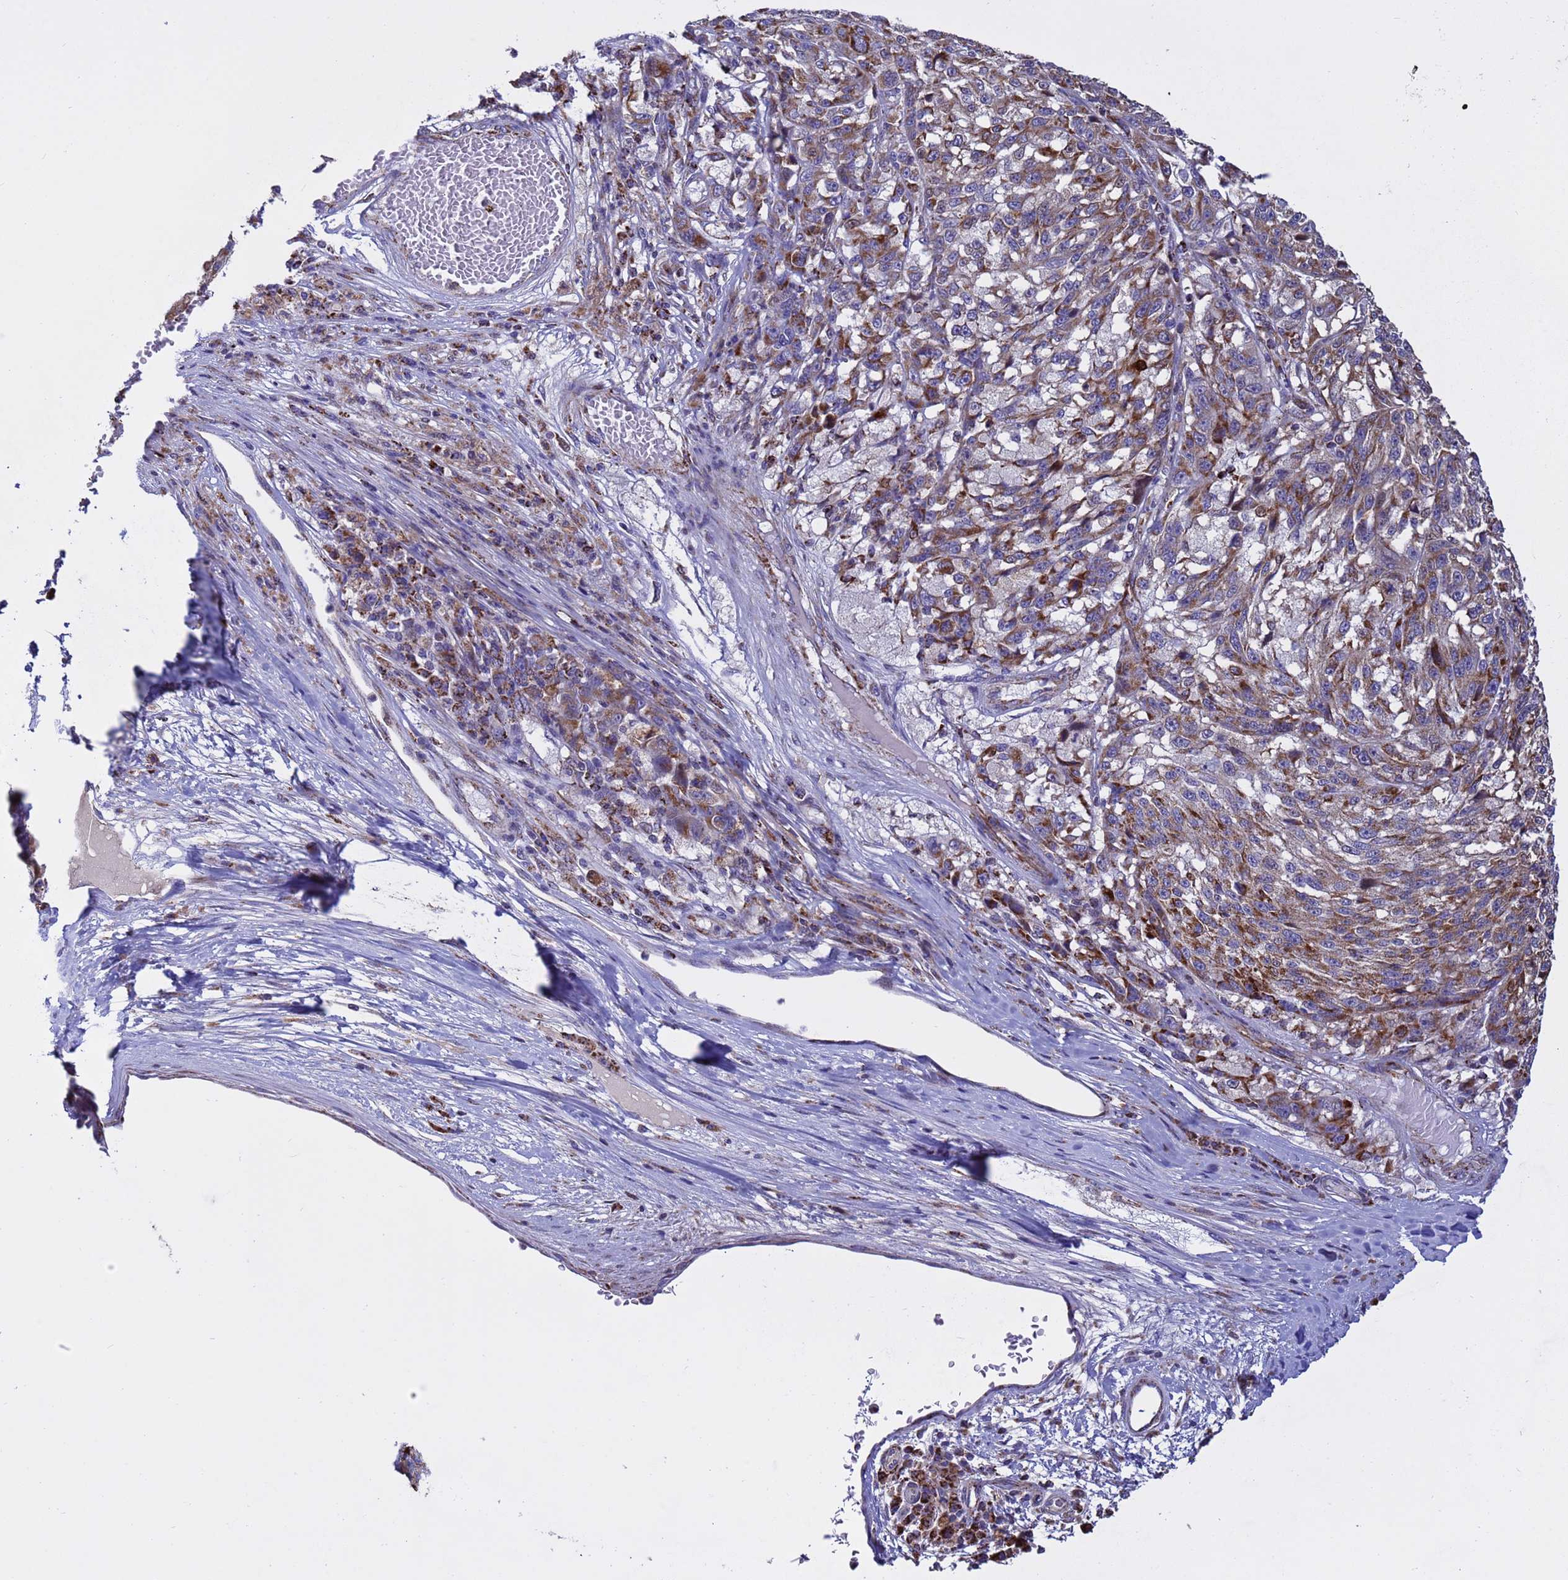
{"staining": {"intensity": "moderate", "quantity": ">75%", "location": "cytoplasmic/membranous"}, "tissue": "melanoma", "cell_type": "Tumor cells", "image_type": "cancer", "snomed": [{"axis": "morphology", "description": "Malignant melanoma, NOS"}, {"axis": "topography", "description": "Skin"}], "caption": "Melanoma stained for a protein (brown) exhibits moderate cytoplasmic/membranous positive staining in about >75% of tumor cells.", "gene": "TUBGCP3", "patient": {"sex": "male", "age": 53}}